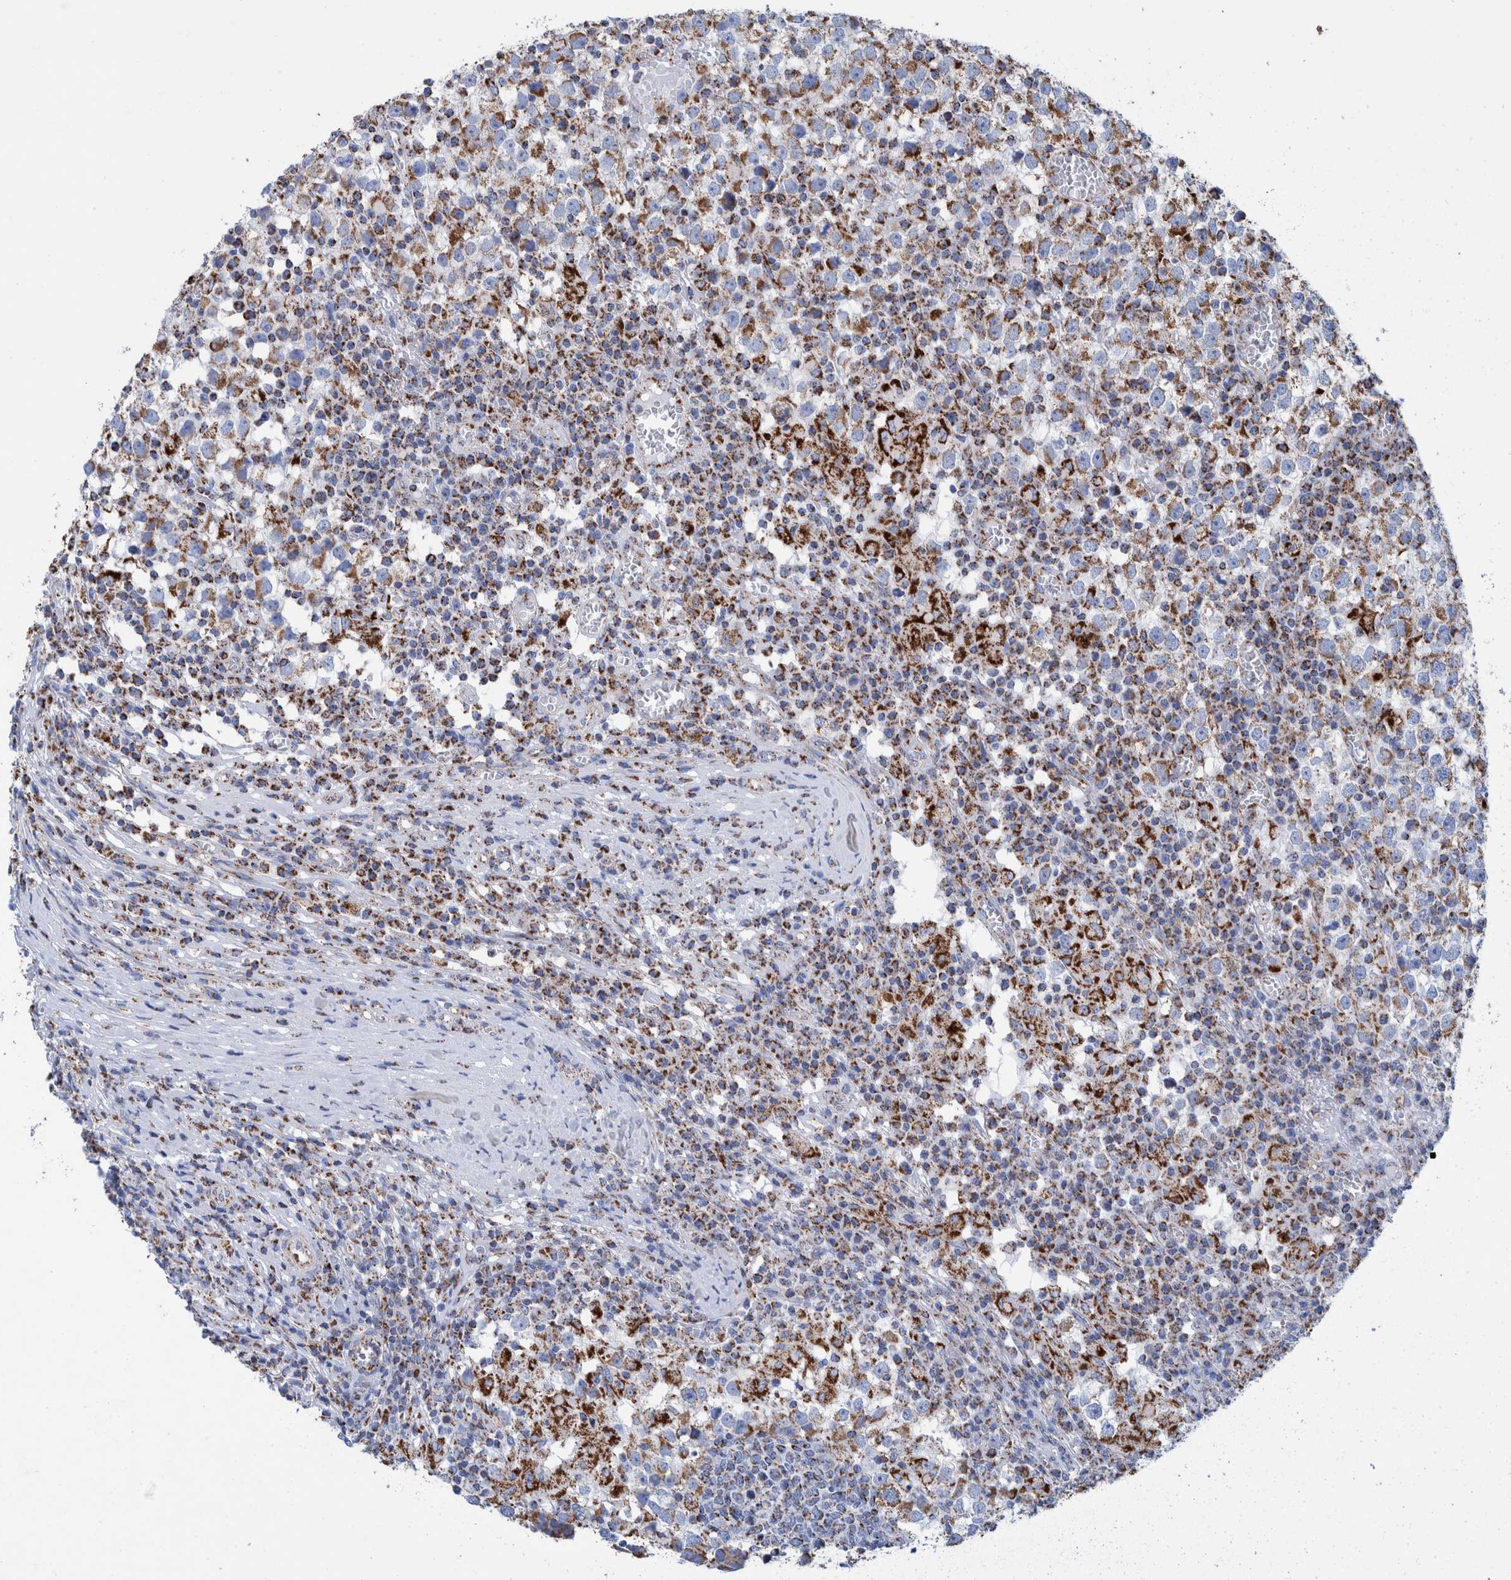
{"staining": {"intensity": "moderate", "quantity": ">75%", "location": "cytoplasmic/membranous"}, "tissue": "testis cancer", "cell_type": "Tumor cells", "image_type": "cancer", "snomed": [{"axis": "morphology", "description": "Seminoma, NOS"}, {"axis": "topography", "description": "Testis"}], "caption": "A histopathology image of human seminoma (testis) stained for a protein shows moderate cytoplasmic/membranous brown staining in tumor cells.", "gene": "DECR1", "patient": {"sex": "male", "age": 65}}